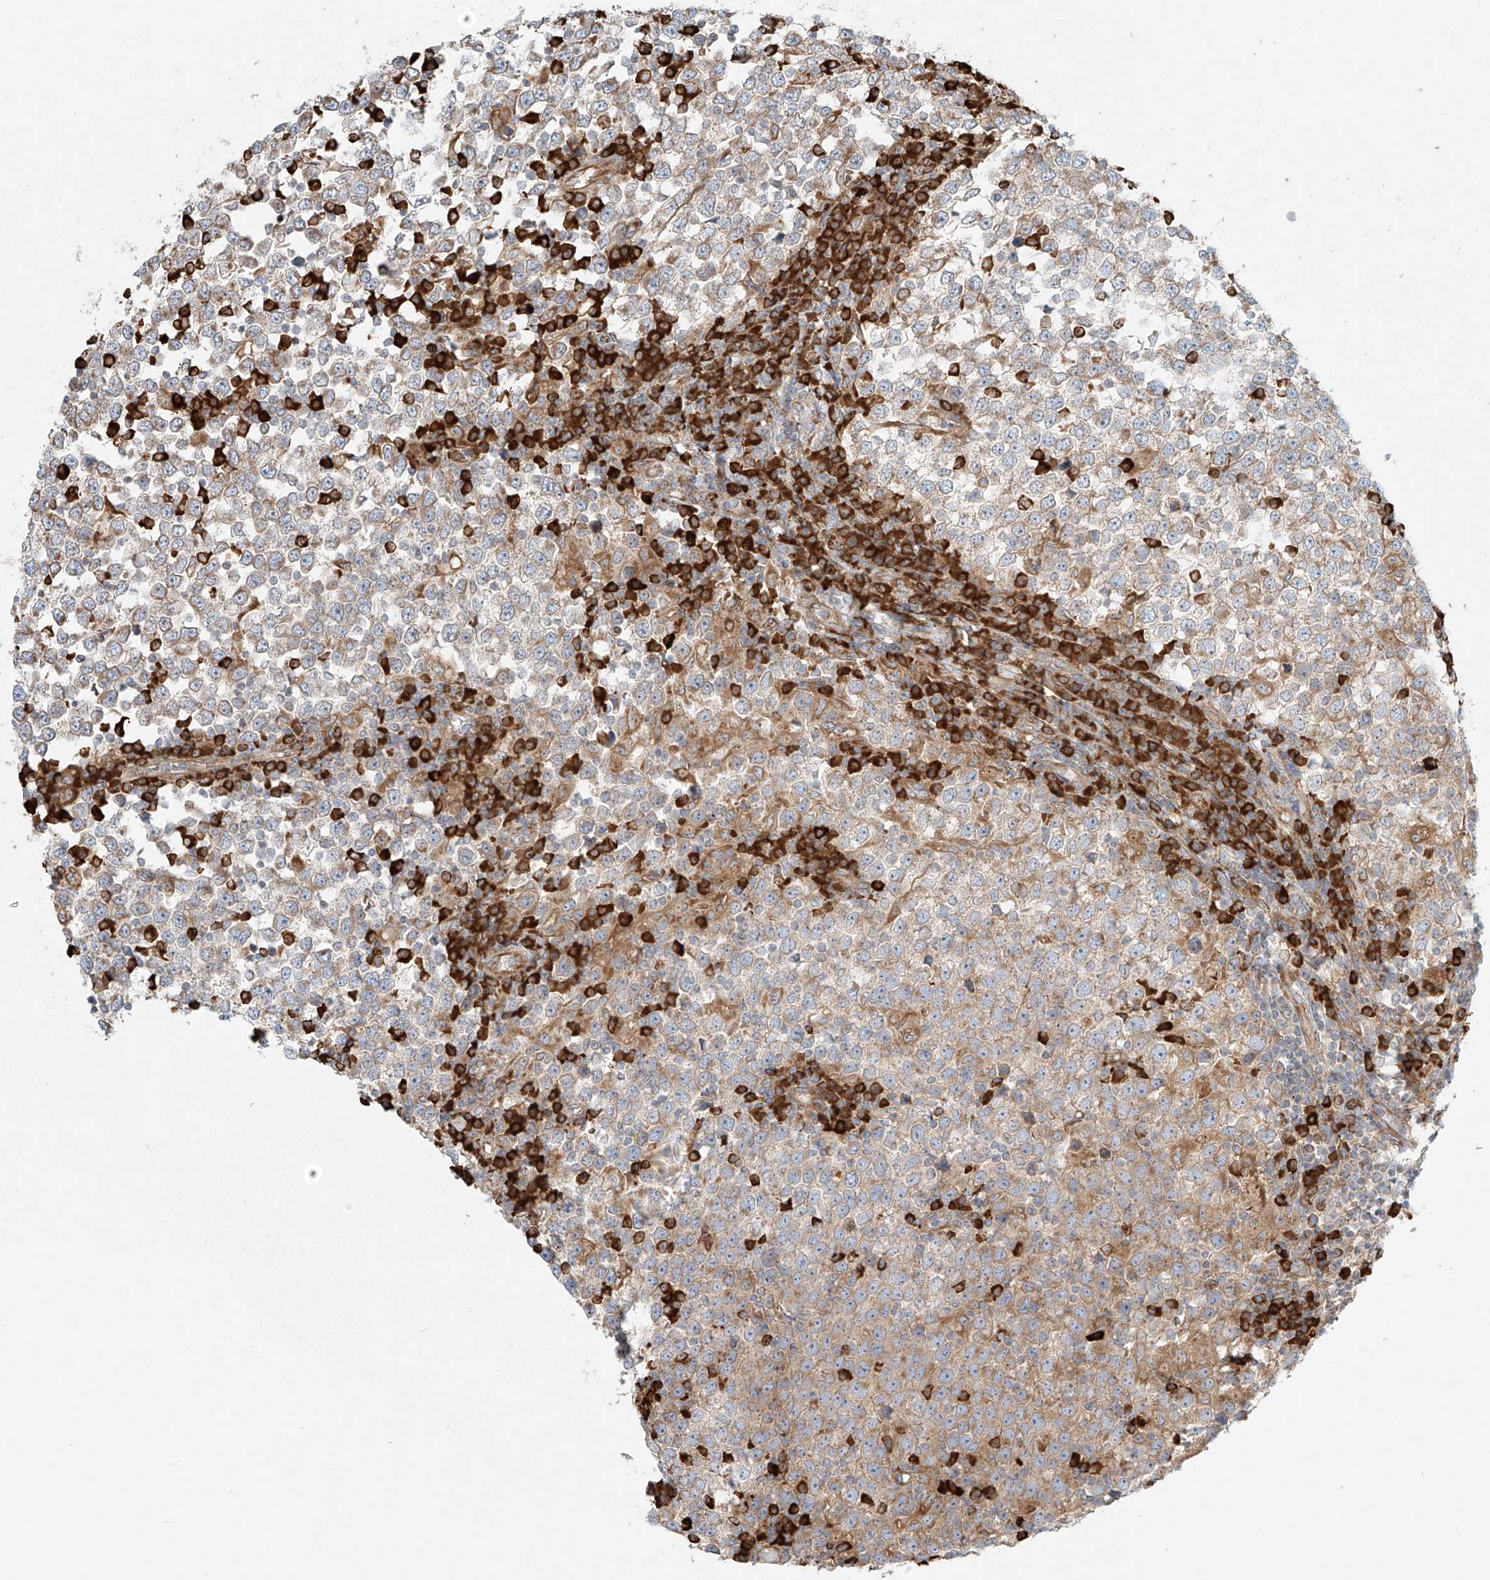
{"staining": {"intensity": "weak", "quantity": "25%-75%", "location": "cytoplasmic/membranous"}, "tissue": "testis cancer", "cell_type": "Tumor cells", "image_type": "cancer", "snomed": [{"axis": "morphology", "description": "Seminoma, NOS"}, {"axis": "topography", "description": "Testis"}], "caption": "A low amount of weak cytoplasmic/membranous staining is present in approximately 25%-75% of tumor cells in seminoma (testis) tissue. The protein is shown in brown color, while the nuclei are stained blue.", "gene": "EIPR1", "patient": {"sex": "male", "age": 65}}